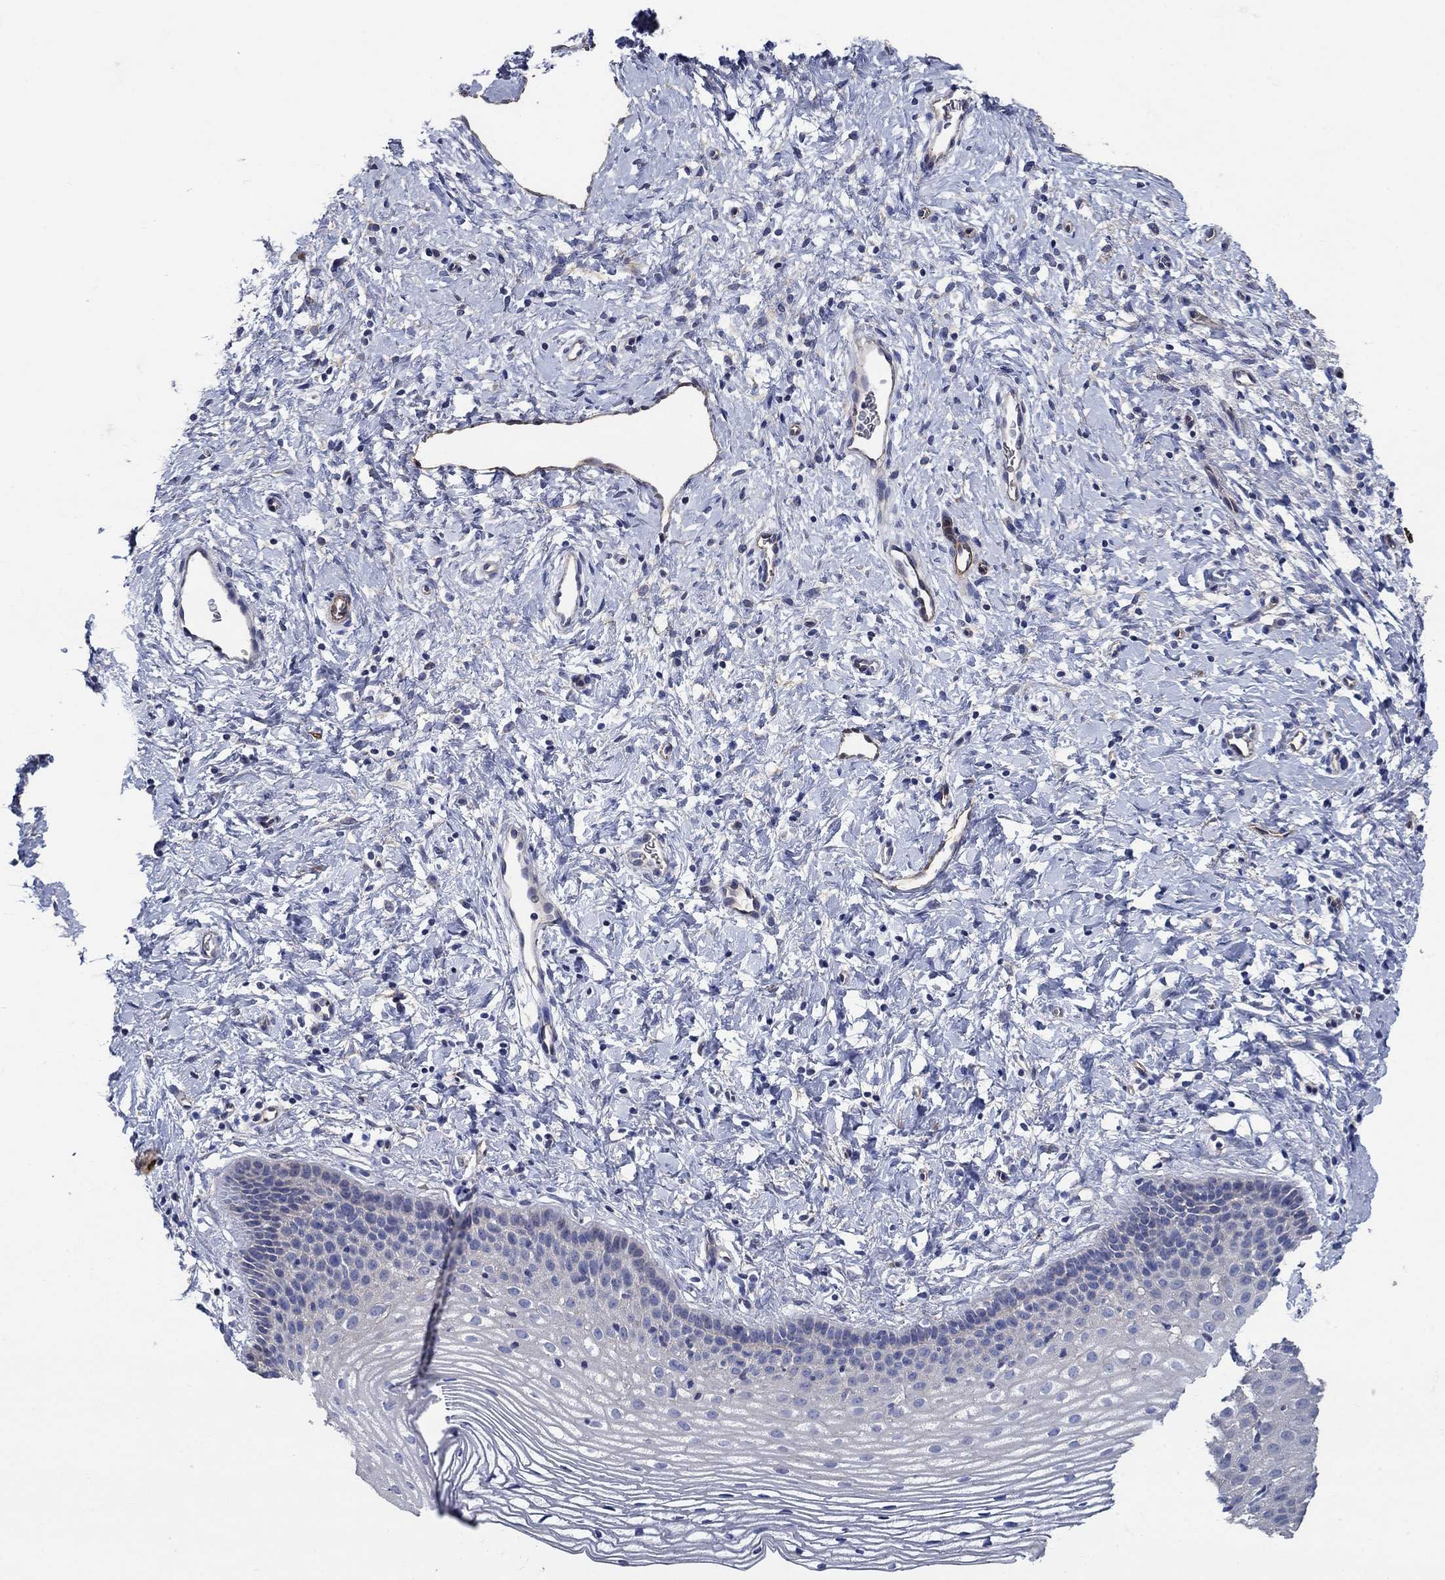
{"staining": {"intensity": "negative", "quantity": "none", "location": "none"}, "tissue": "cervix", "cell_type": "Squamous epithelial cells", "image_type": "normal", "snomed": [{"axis": "morphology", "description": "Normal tissue, NOS"}, {"axis": "topography", "description": "Cervix"}], "caption": "IHC photomicrograph of normal cervix stained for a protein (brown), which shows no positivity in squamous epithelial cells.", "gene": "FLNC", "patient": {"sex": "female", "age": 39}}